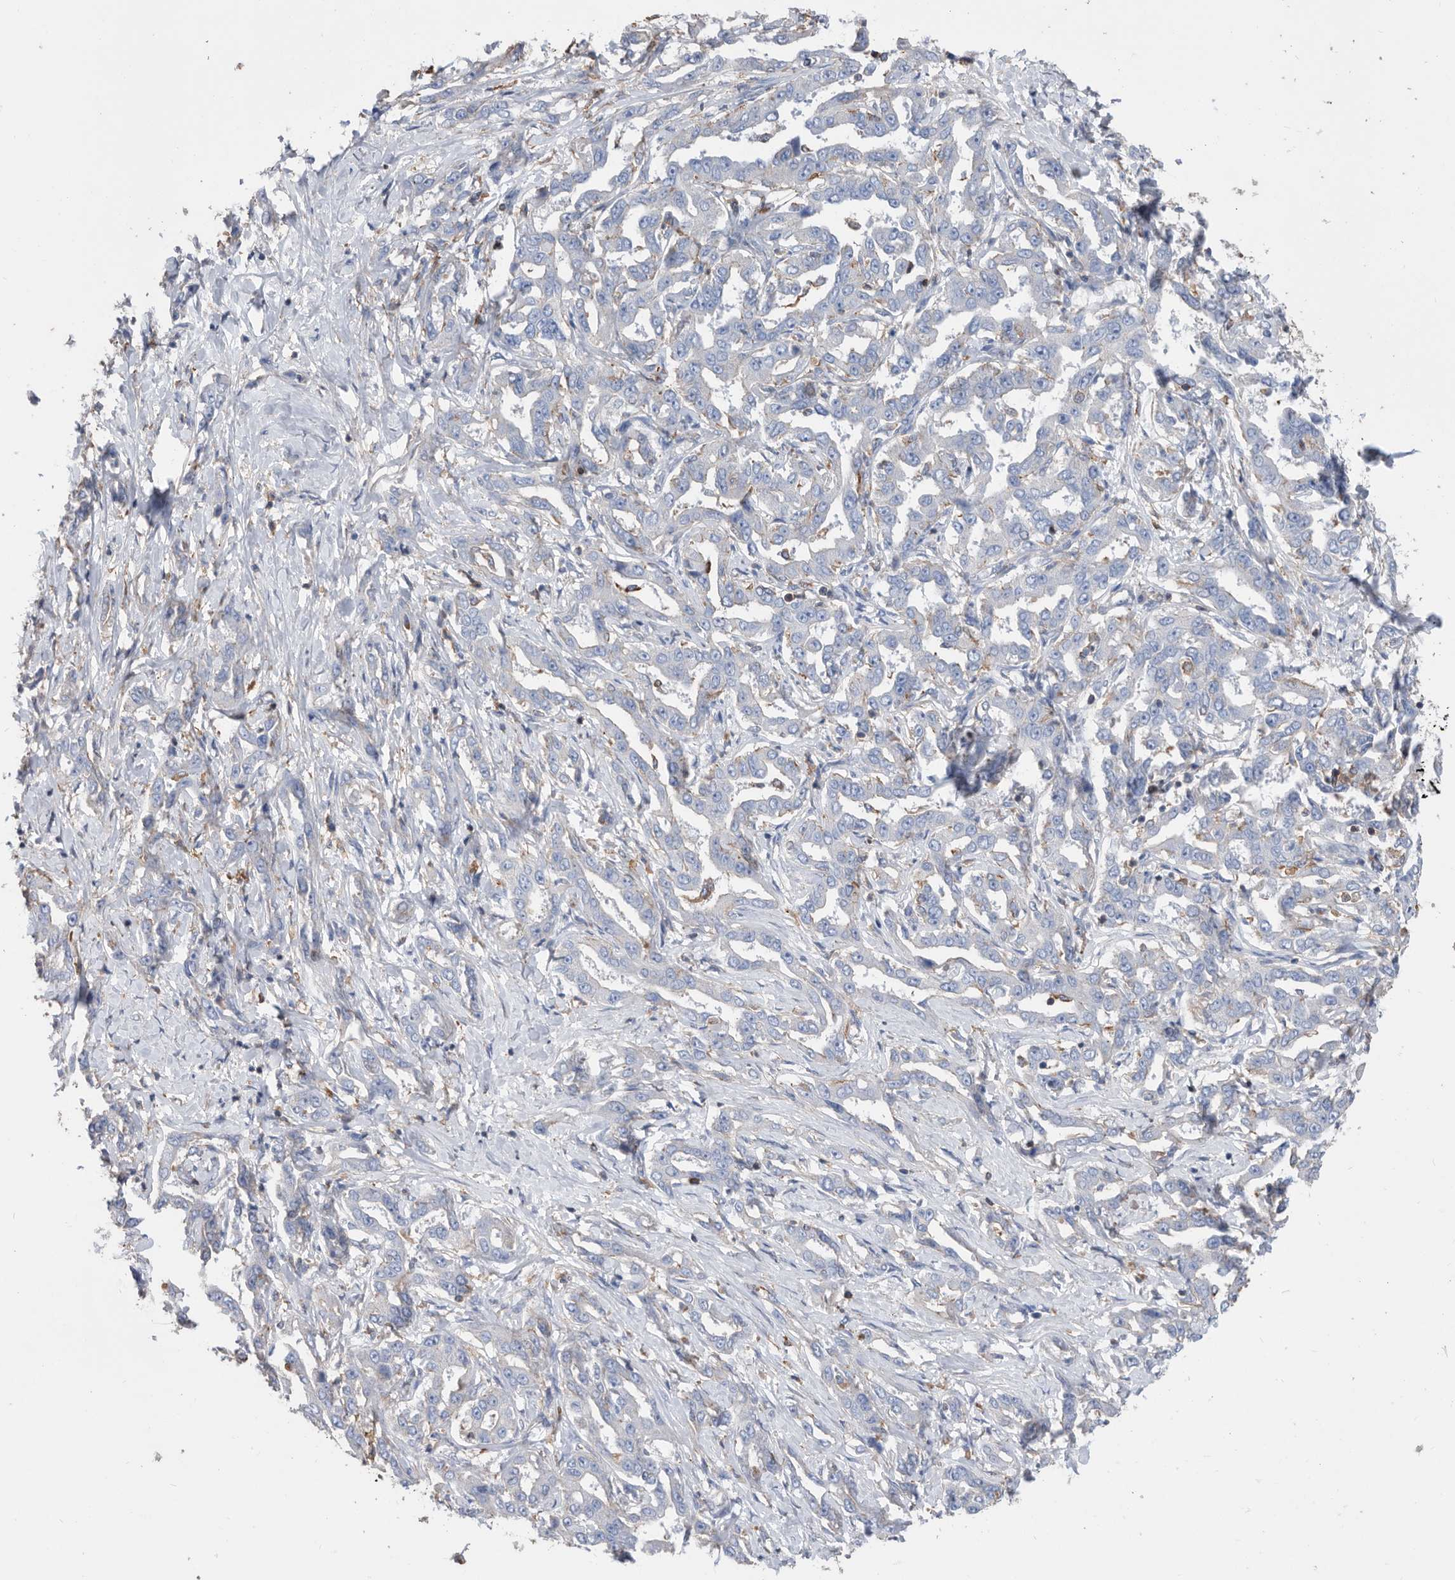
{"staining": {"intensity": "negative", "quantity": "none", "location": "none"}, "tissue": "liver cancer", "cell_type": "Tumor cells", "image_type": "cancer", "snomed": [{"axis": "morphology", "description": "Cholangiocarcinoma"}, {"axis": "topography", "description": "Liver"}], "caption": "Human cholangiocarcinoma (liver) stained for a protein using immunohistochemistry demonstrates no staining in tumor cells.", "gene": "MS4A4A", "patient": {"sex": "male", "age": 59}}